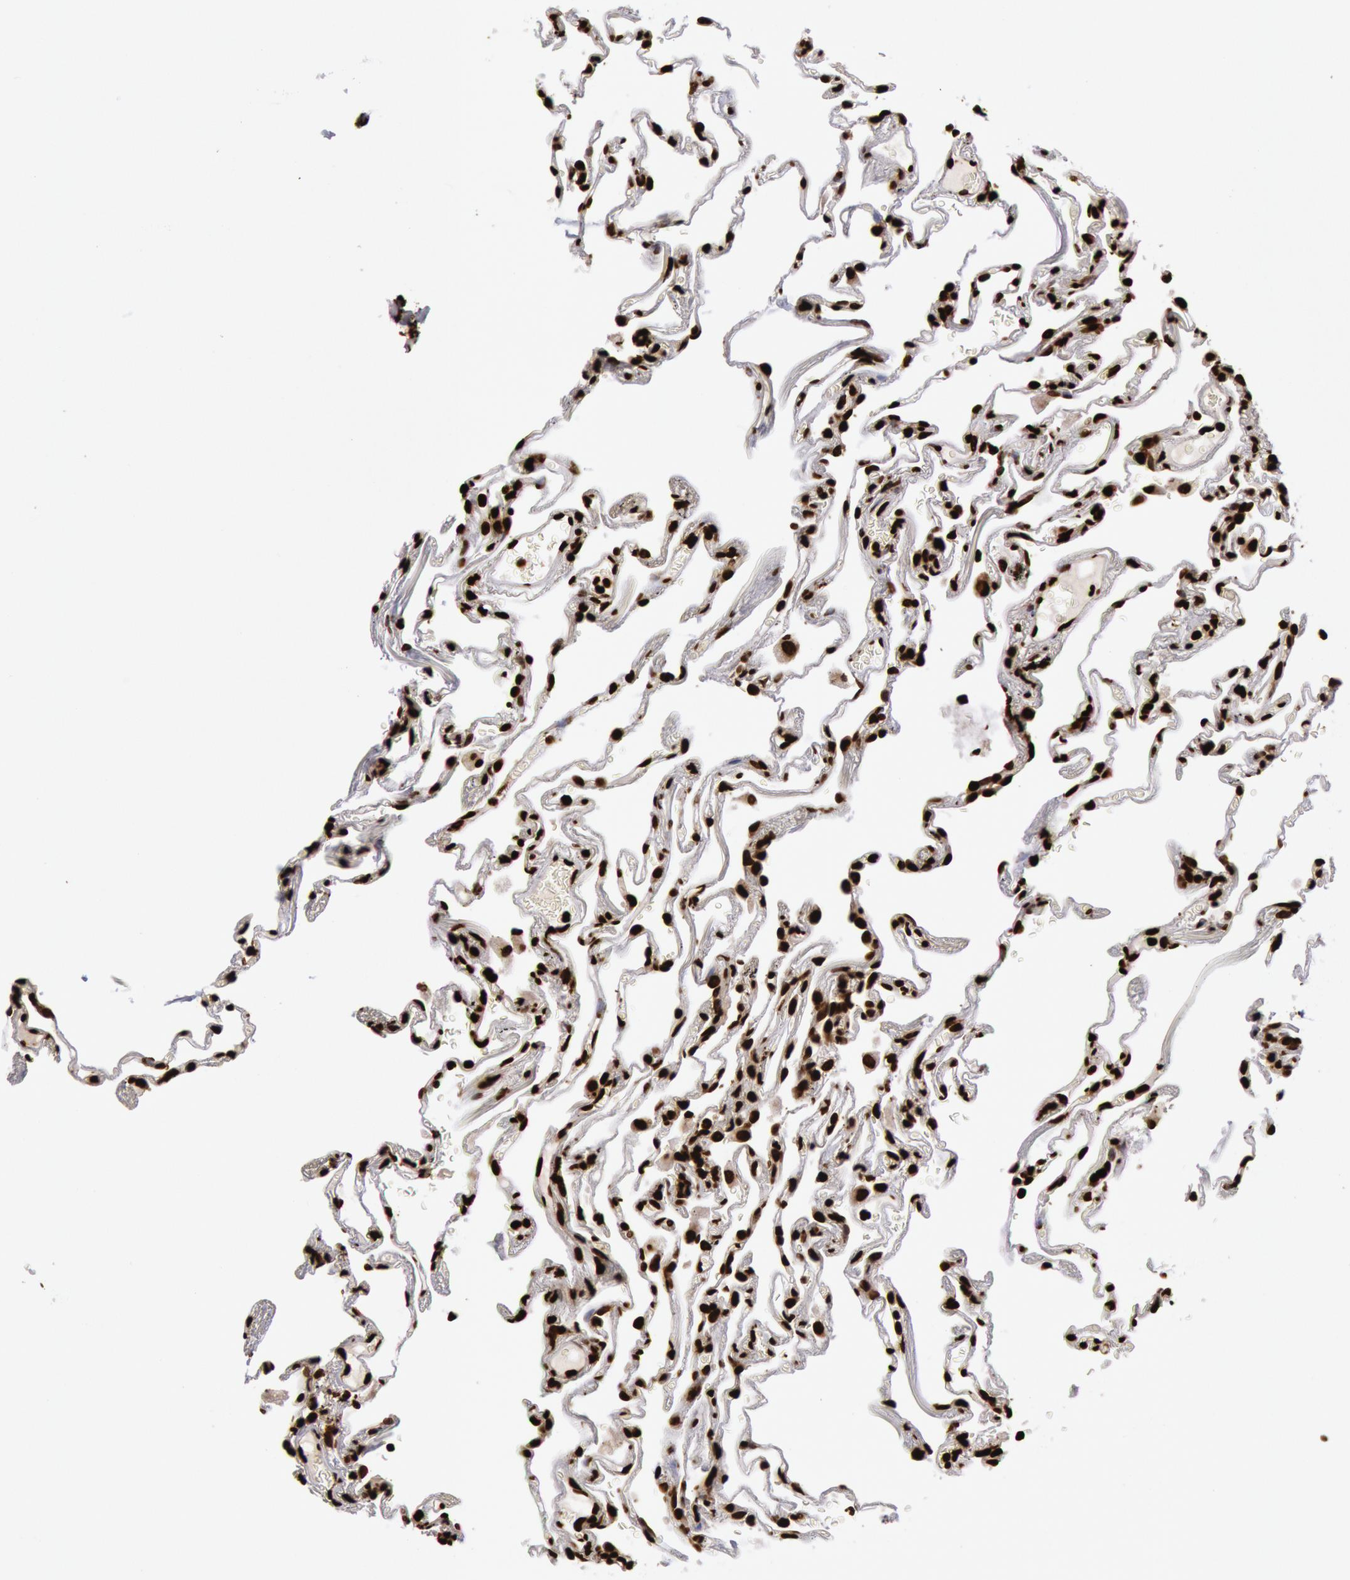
{"staining": {"intensity": "strong", "quantity": ">75%", "location": "nuclear"}, "tissue": "lung", "cell_type": "Alveolar cells", "image_type": "normal", "snomed": [{"axis": "morphology", "description": "Normal tissue, NOS"}, {"axis": "morphology", "description": "Inflammation, NOS"}, {"axis": "topography", "description": "Lung"}], "caption": "A brown stain highlights strong nuclear expression of a protein in alveolar cells of normal human lung. (Stains: DAB (3,3'-diaminobenzidine) in brown, nuclei in blue, Microscopy: brightfield microscopy at high magnification).", "gene": "H3", "patient": {"sex": "male", "age": 69}}